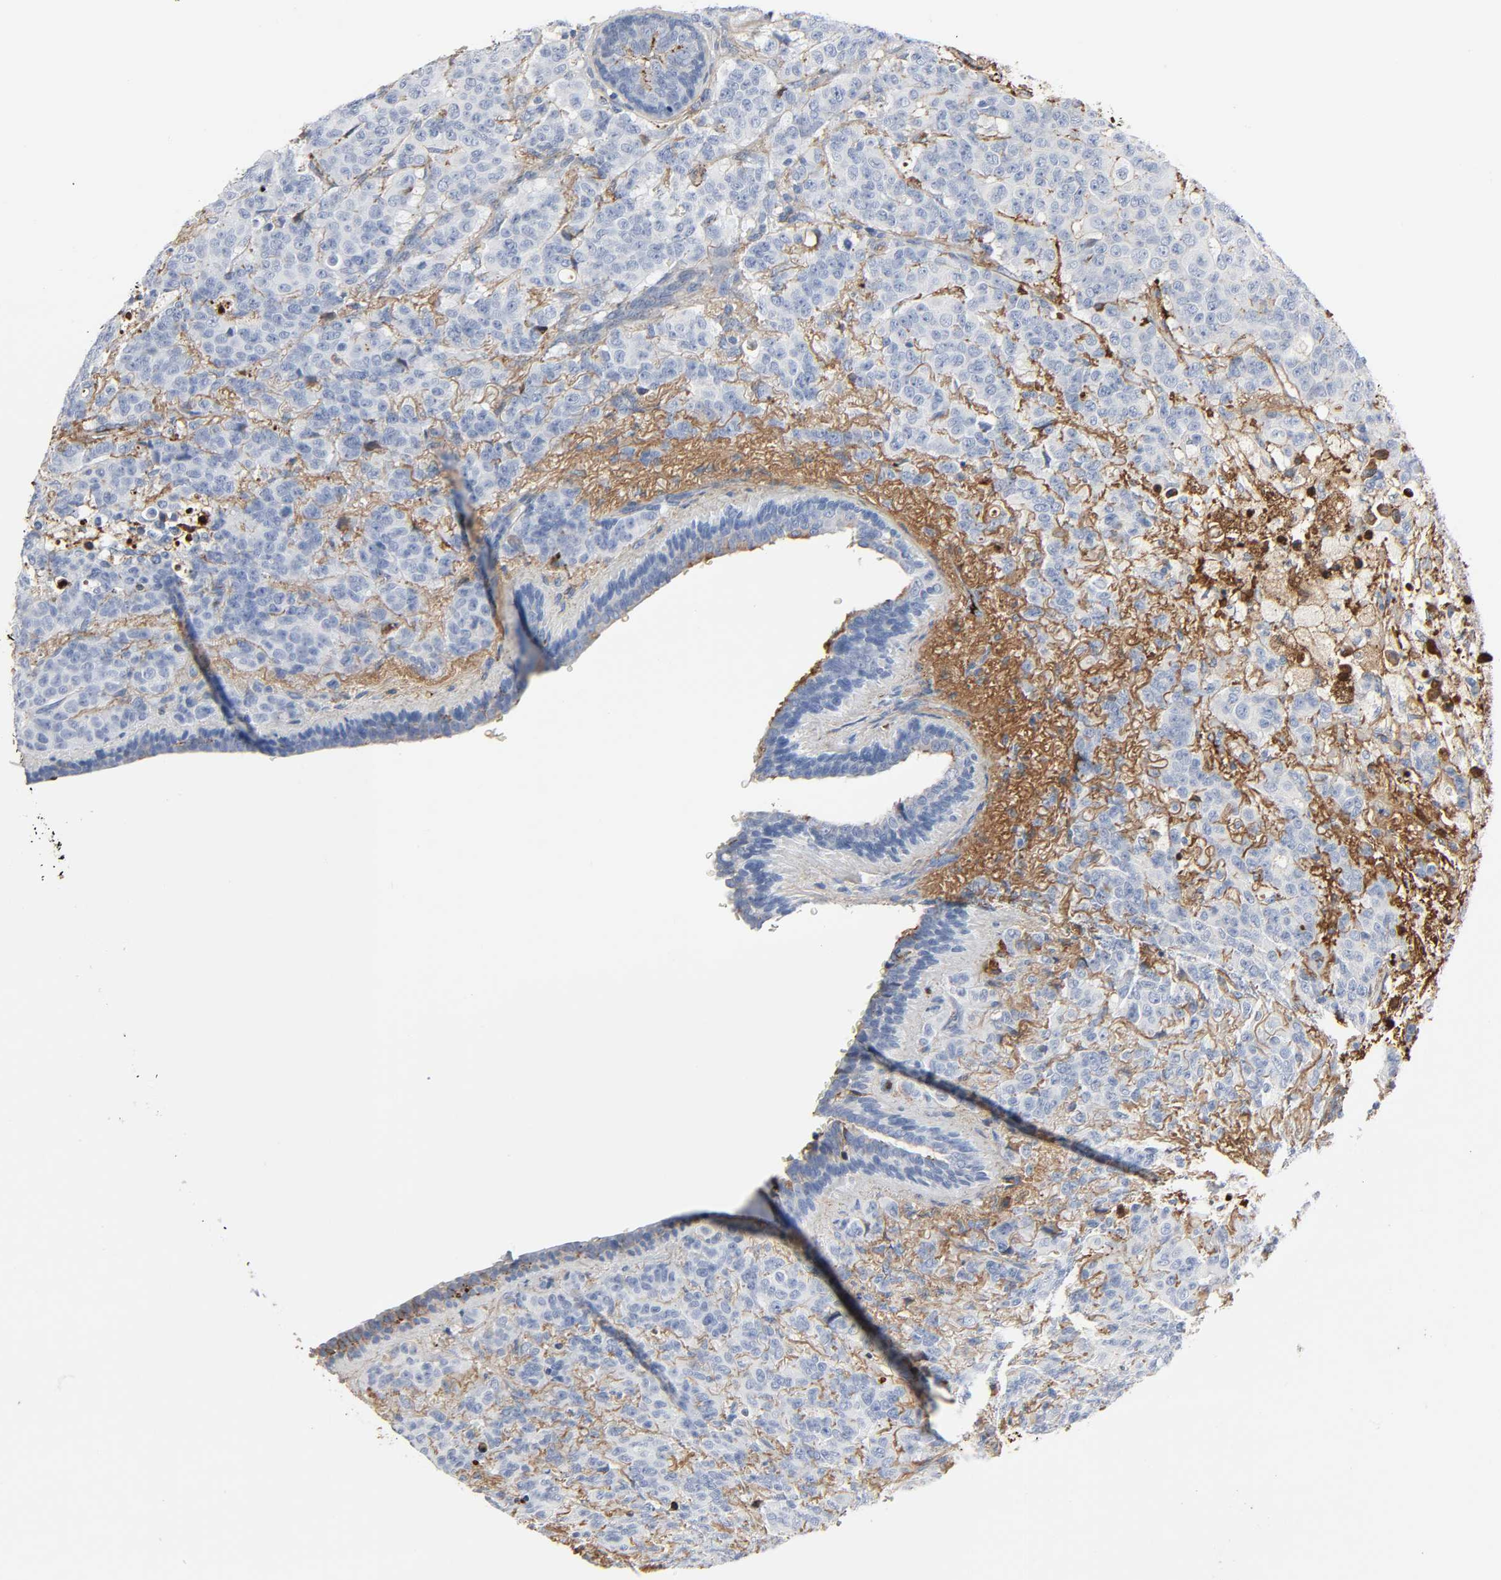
{"staining": {"intensity": "strong", "quantity": "25%-75%", "location": "cytoplasmic/membranous"}, "tissue": "breast cancer", "cell_type": "Tumor cells", "image_type": "cancer", "snomed": [{"axis": "morphology", "description": "Duct carcinoma"}, {"axis": "topography", "description": "Breast"}], "caption": "Breast invasive ductal carcinoma stained with DAB immunohistochemistry (IHC) demonstrates high levels of strong cytoplasmic/membranous staining in about 25%-75% of tumor cells.", "gene": "C3", "patient": {"sex": "female", "age": 40}}